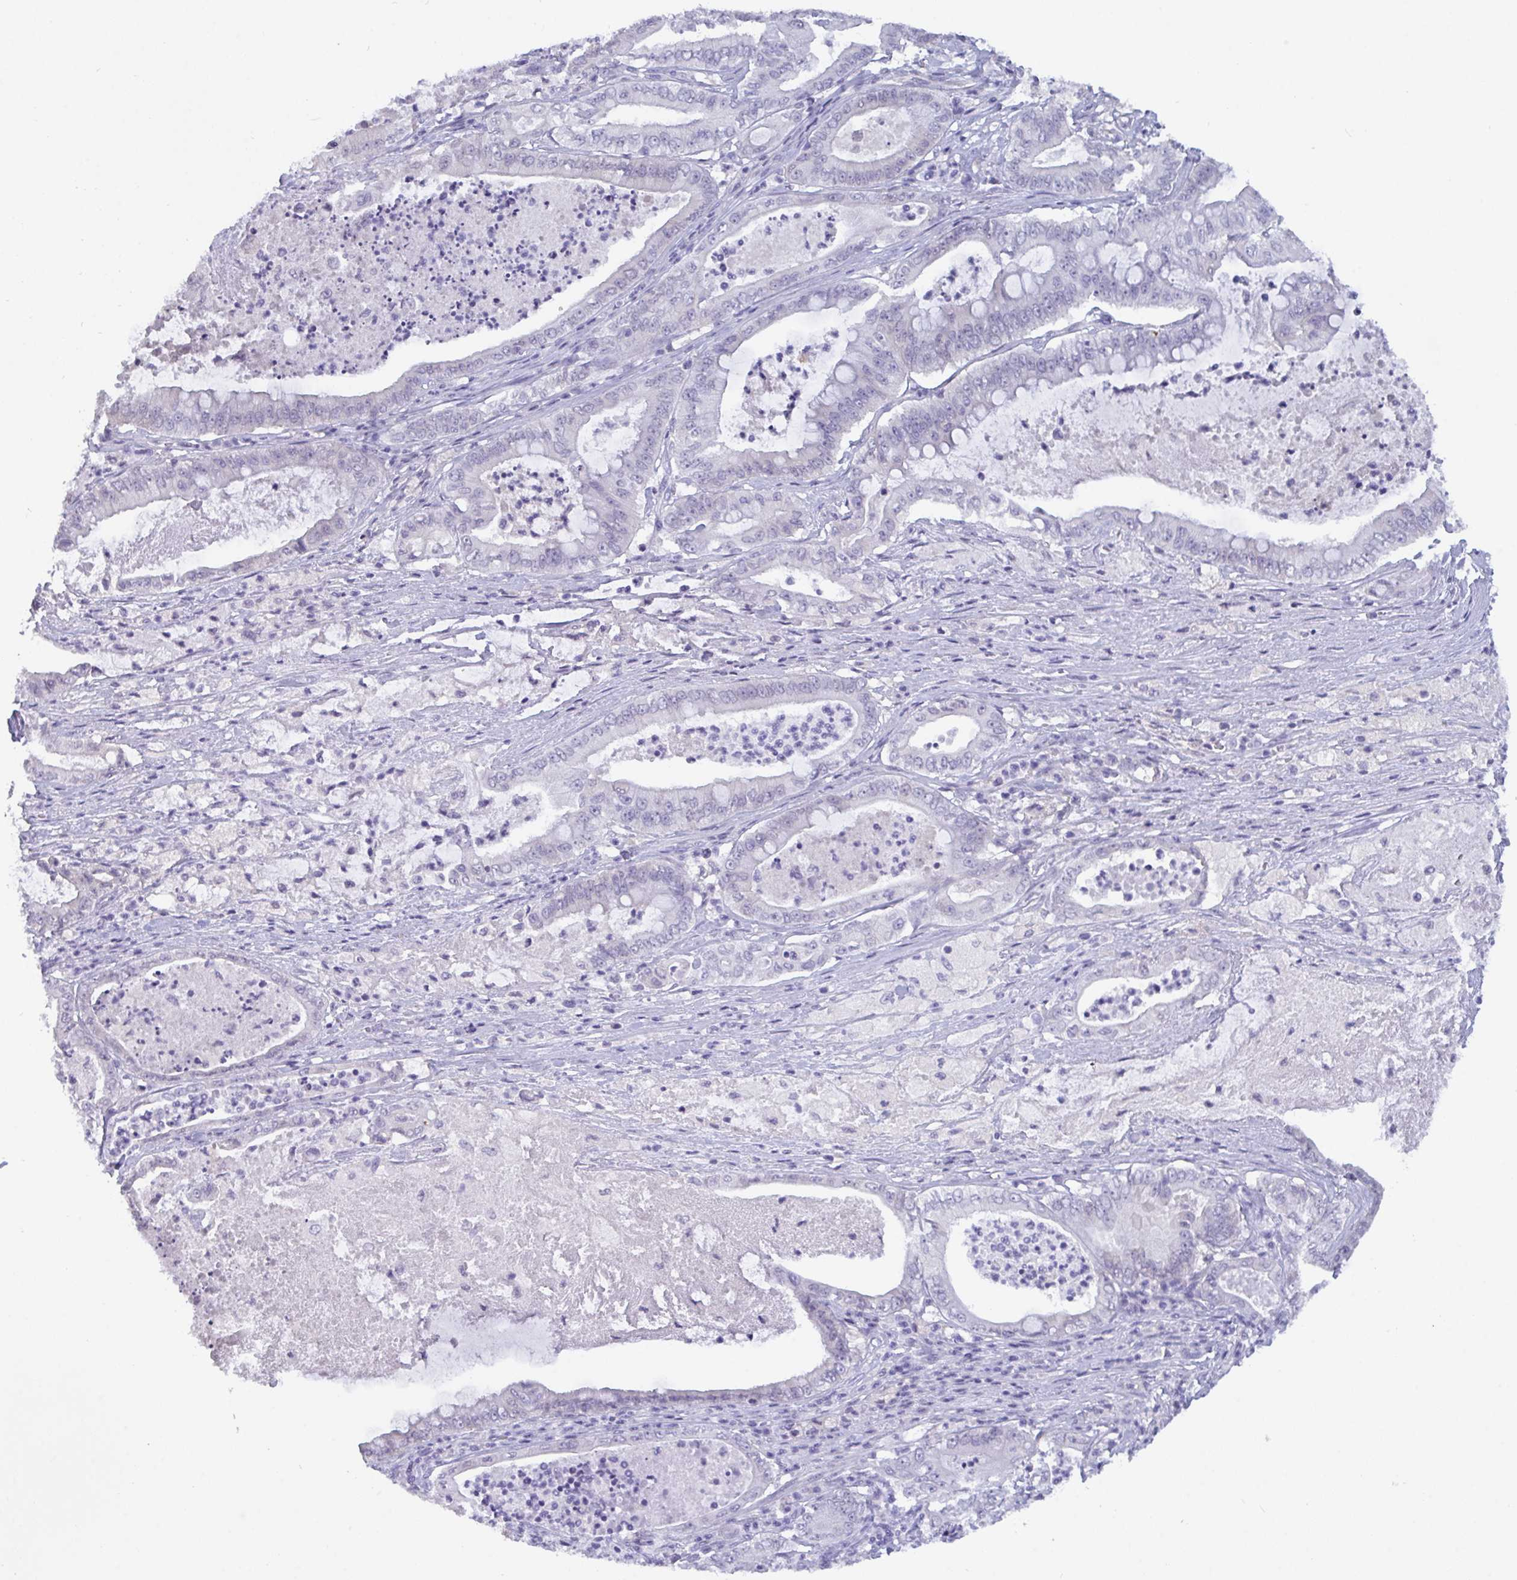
{"staining": {"intensity": "negative", "quantity": "none", "location": "none"}, "tissue": "pancreatic cancer", "cell_type": "Tumor cells", "image_type": "cancer", "snomed": [{"axis": "morphology", "description": "Adenocarcinoma, NOS"}, {"axis": "topography", "description": "Pancreas"}], "caption": "IHC histopathology image of neoplastic tissue: human adenocarcinoma (pancreatic) stained with DAB (3,3'-diaminobenzidine) shows no significant protein staining in tumor cells. The staining was performed using DAB to visualize the protein expression in brown, while the nuclei were stained in blue with hematoxylin (Magnification: 20x).", "gene": "SERPINB13", "patient": {"sex": "male", "age": 71}}